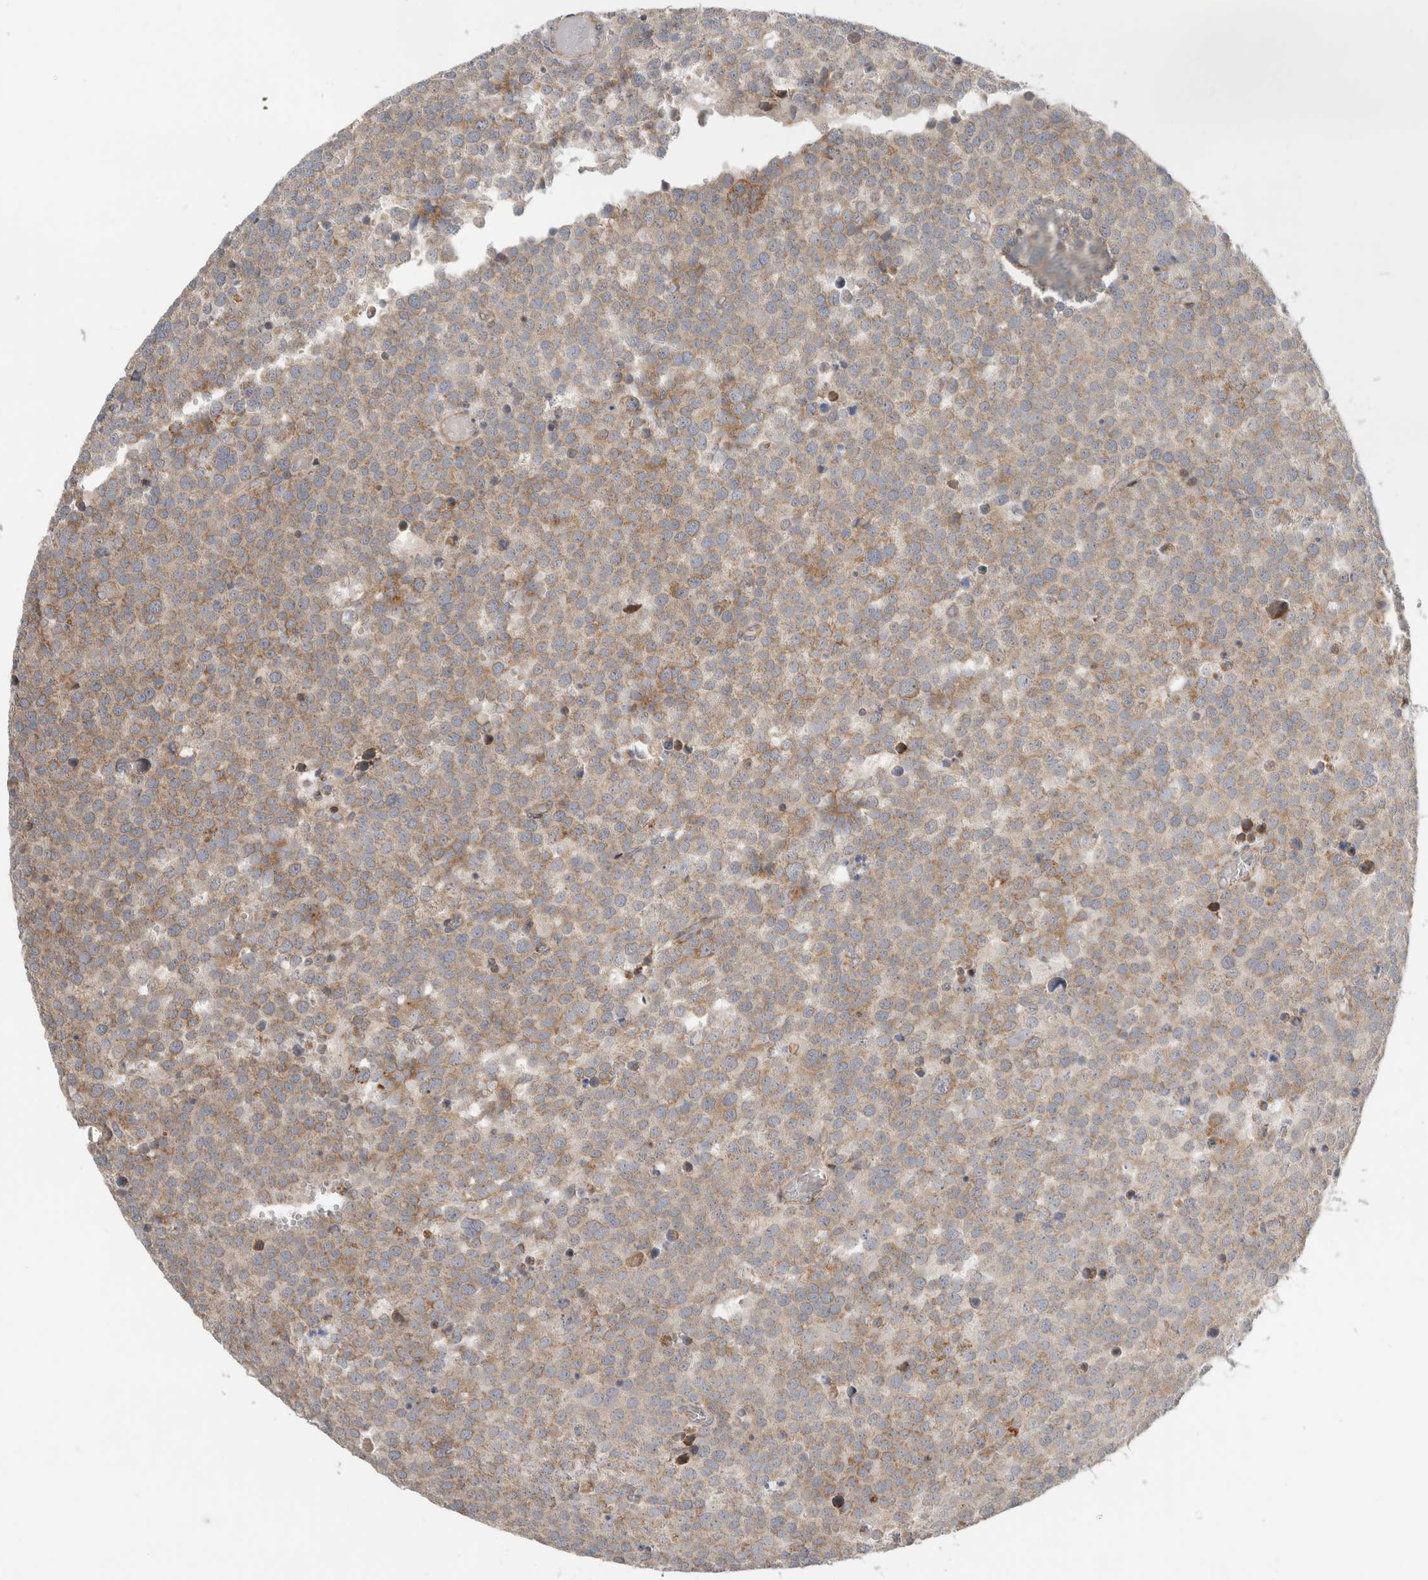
{"staining": {"intensity": "moderate", "quantity": ">75%", "location": "cytoplasmic/membranous"}, "tissue": "testis cancer", "cell_type": "Tumor cells", "image_type": "cancer", "snomed": [{"axis": "morphology", "description": "Seminoma, NOS"}, {"axis": "topography", "description": "Testis"}], "caption": "Testis cancer (seminoma) stained with immunohistochemistry demonstrates moderate cytoplasmic/membranous positivity in approximately >75% of tumor cells.", "gene": "KPNA5", "patient": {"sex": "male", "age": 71}}